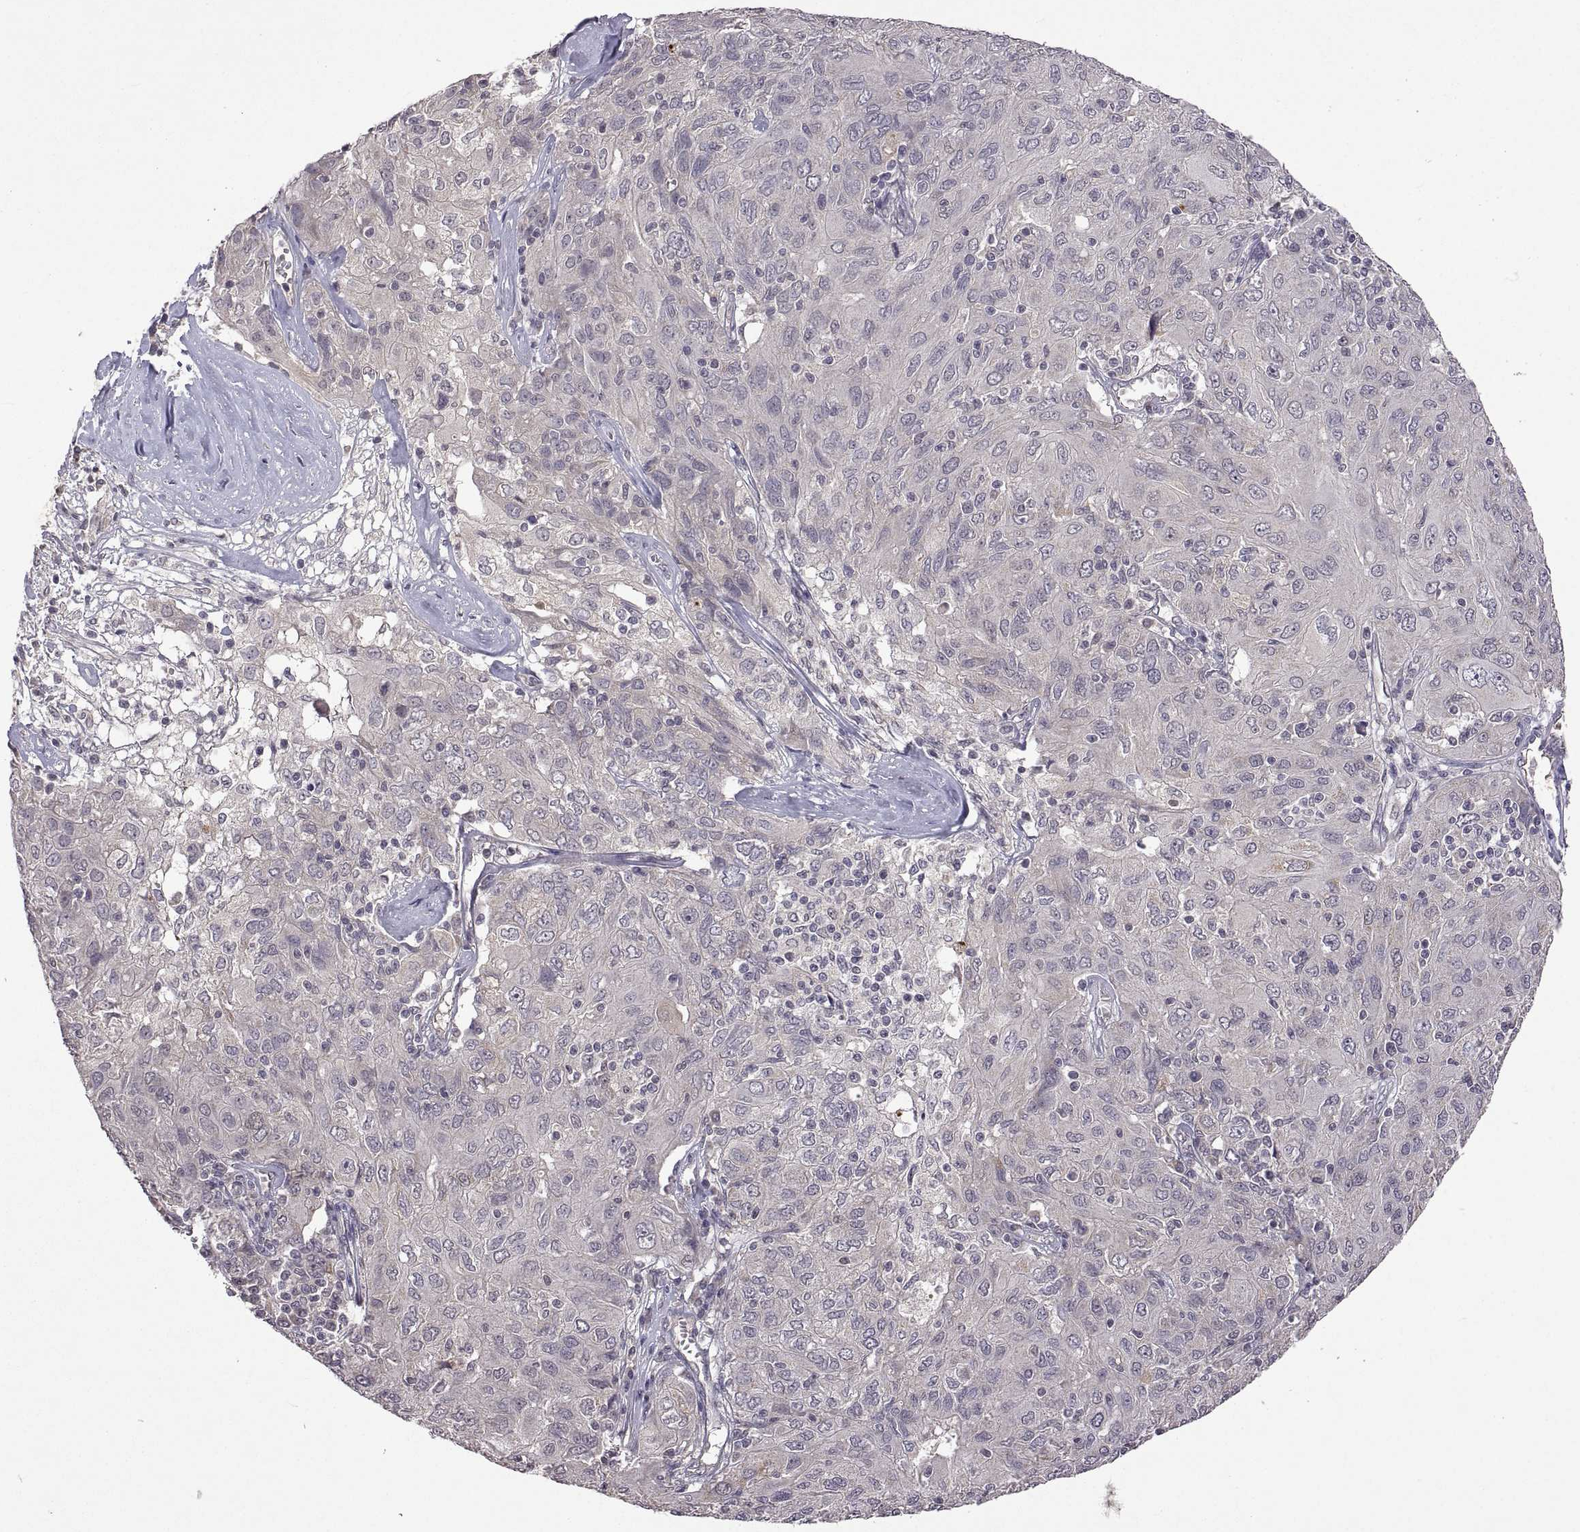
{"staining": {"intensity": "negative", "quantity": "none", "location": "none"}, "tissue": "ovarian cancer", "cell_type": "Tumor cells", "image_type": "cancer", "snomed": [{"axis": "morphology", "description": "Carcinoma, endometroid"}, {"axis": "topography", "description": "Ovary"}], "caption": "Protein analysis of ovarian cancer (endometroid carcinoma) shows no significant expression in tumor cells. The staining was performed using DAB to visualize the protein expression in brown, while the nuclei were stained in blue with hematoxylin (Magnification: 20x).", "gene": "LAMA1", "patient": {"sex": "female", "age": 50}}